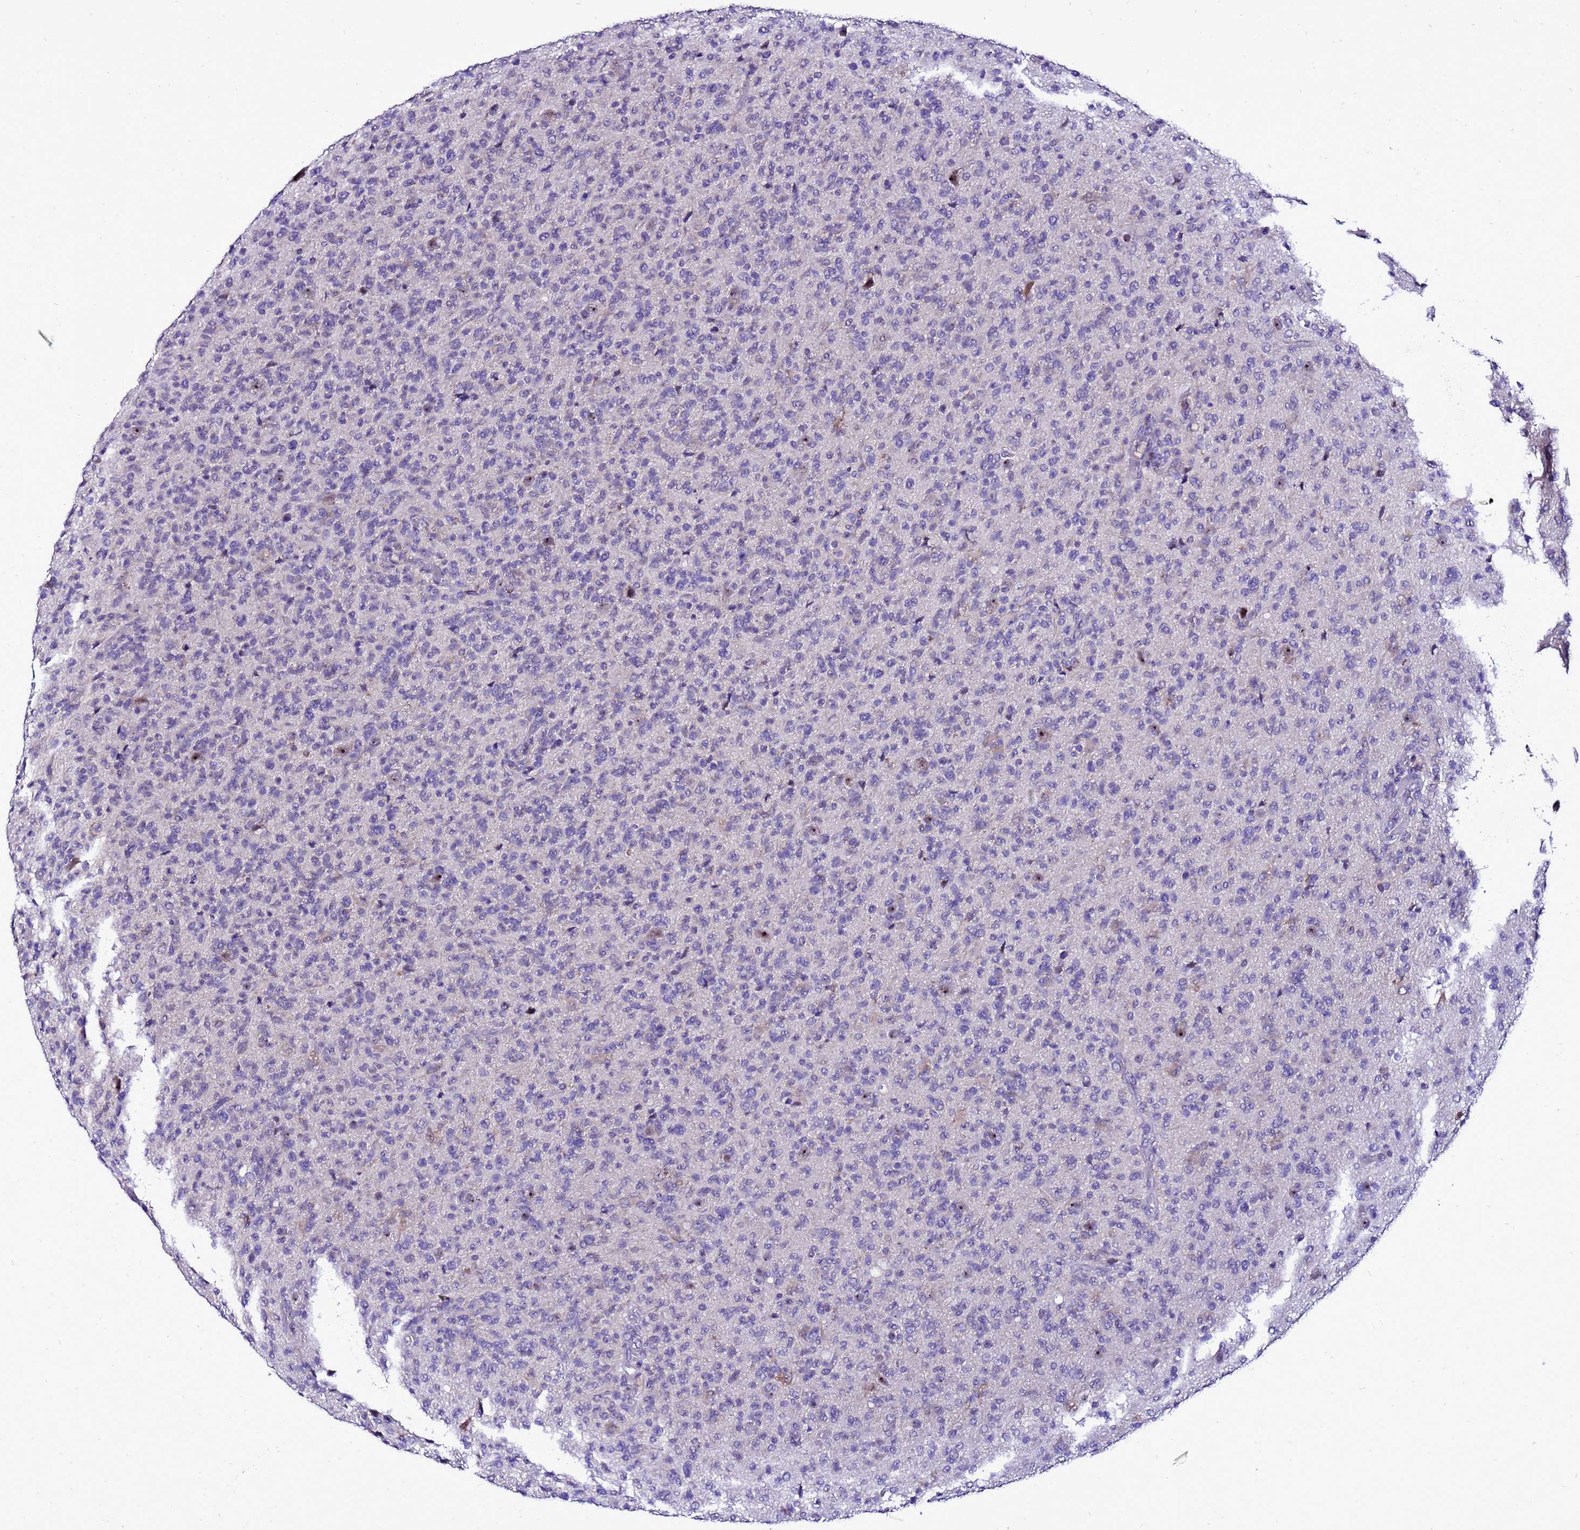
{"staining": {"intensity": "negative", "quantity": "none", "location": "none"}, "tissue": "glioma", "cell_type": "Tumor cells", "image_type": "cancer", "snomed": [{"axis": "morphology", "description": "Glioma, malignant, High grade"}, {"axis": "topography", "description": "Brain"}], "caption": "Tumor cells show no significant expression in malignant glioma (high-grade).", "gene": "DPH6", "patient": {"sex": "female", "age": 57}}